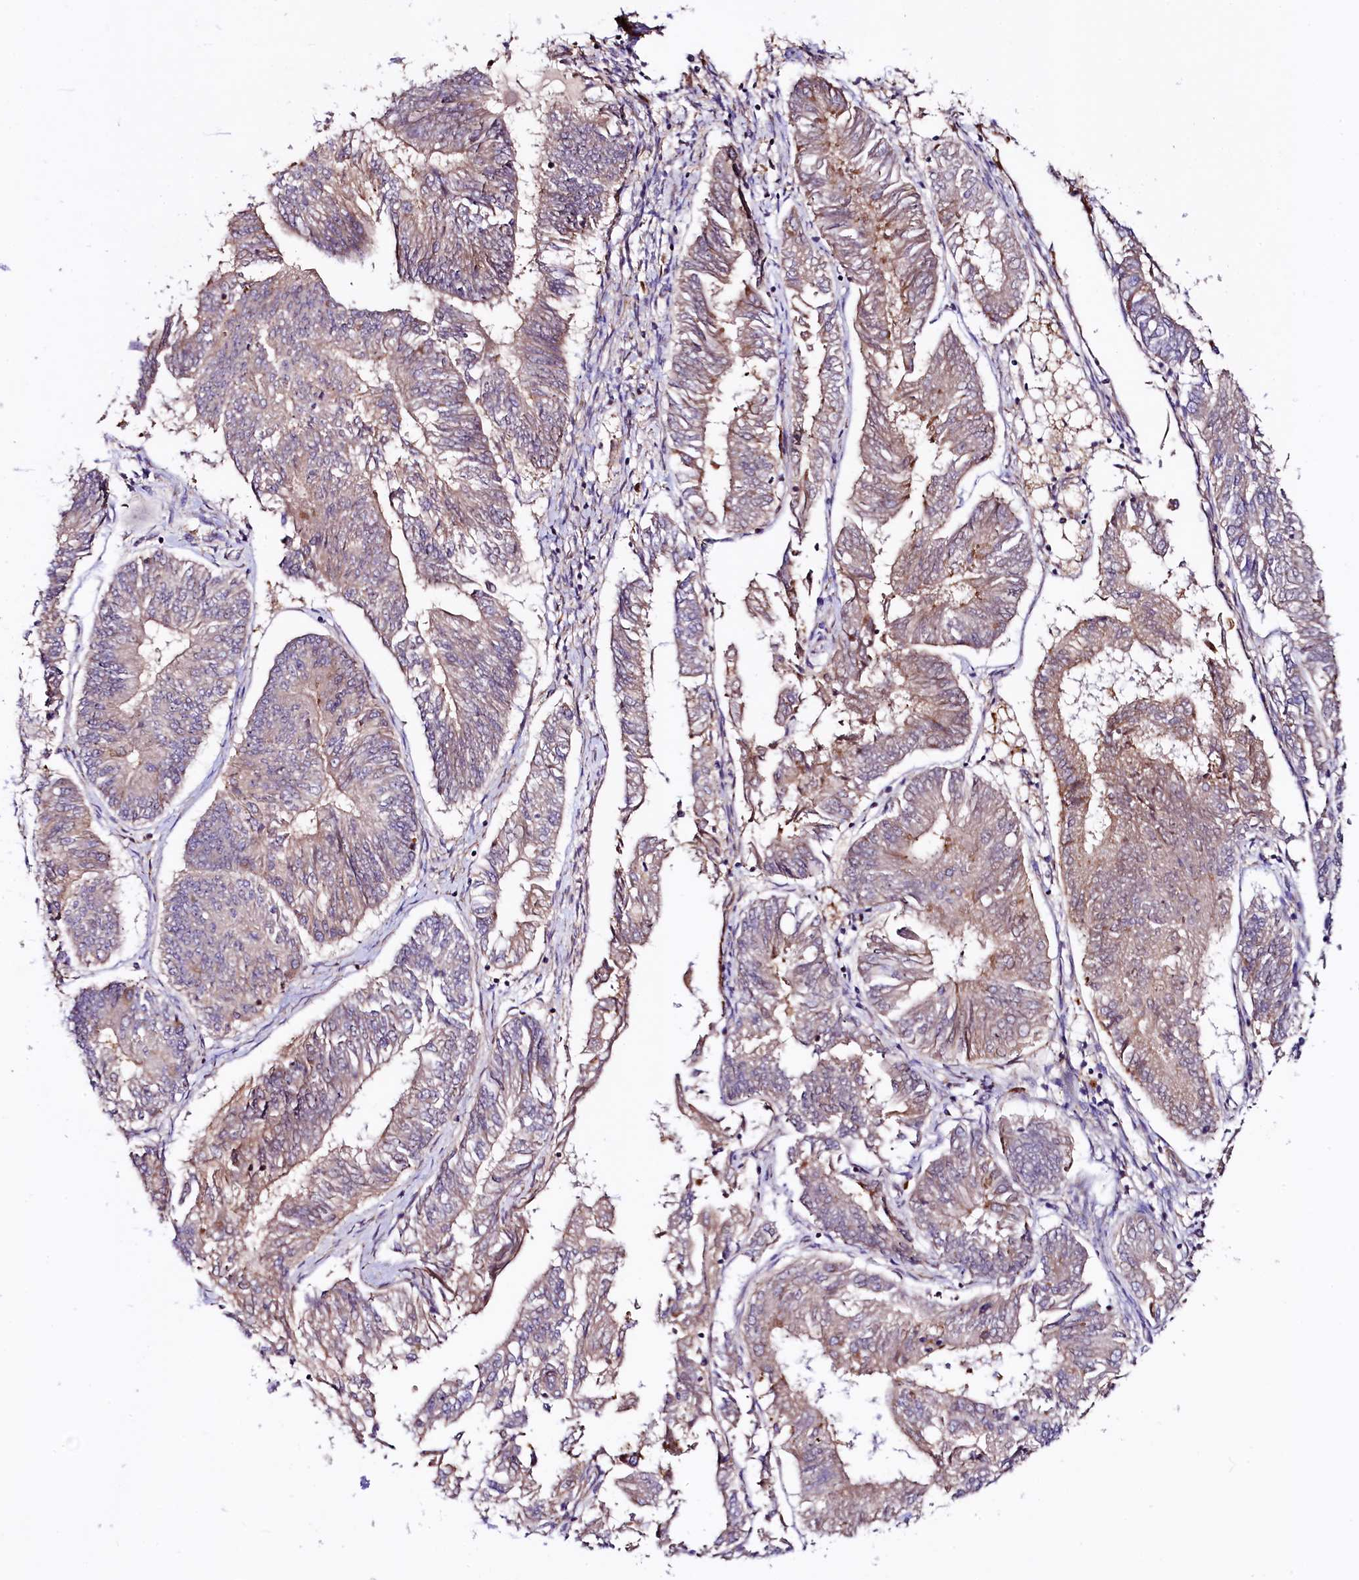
{"staining": {"intensity": "weak", "quantity": "25%-75%", "location": "cytoplasmic/membranous"}, "tissue": "endometrial cancer", "cell_type": "Tumor cells", "image_type": "cancer", "snomed": [{"axis": "morphology", "description": "Adenocarcinoma, NOS"}, {"axis": "topography", "description": "Endometrium"}], "caption": "IHC image of neoplastic tissue: adenocarcinoma (endometrial) stained using IHC displays low levels of weak protein expression localized specifically in the cytoplasmic/membranous of tumor cells, appearing as a cytoplasmic/membranous brown color.", "gene": "CIAO3", "patient": {"sex": "female", "age": 58}}